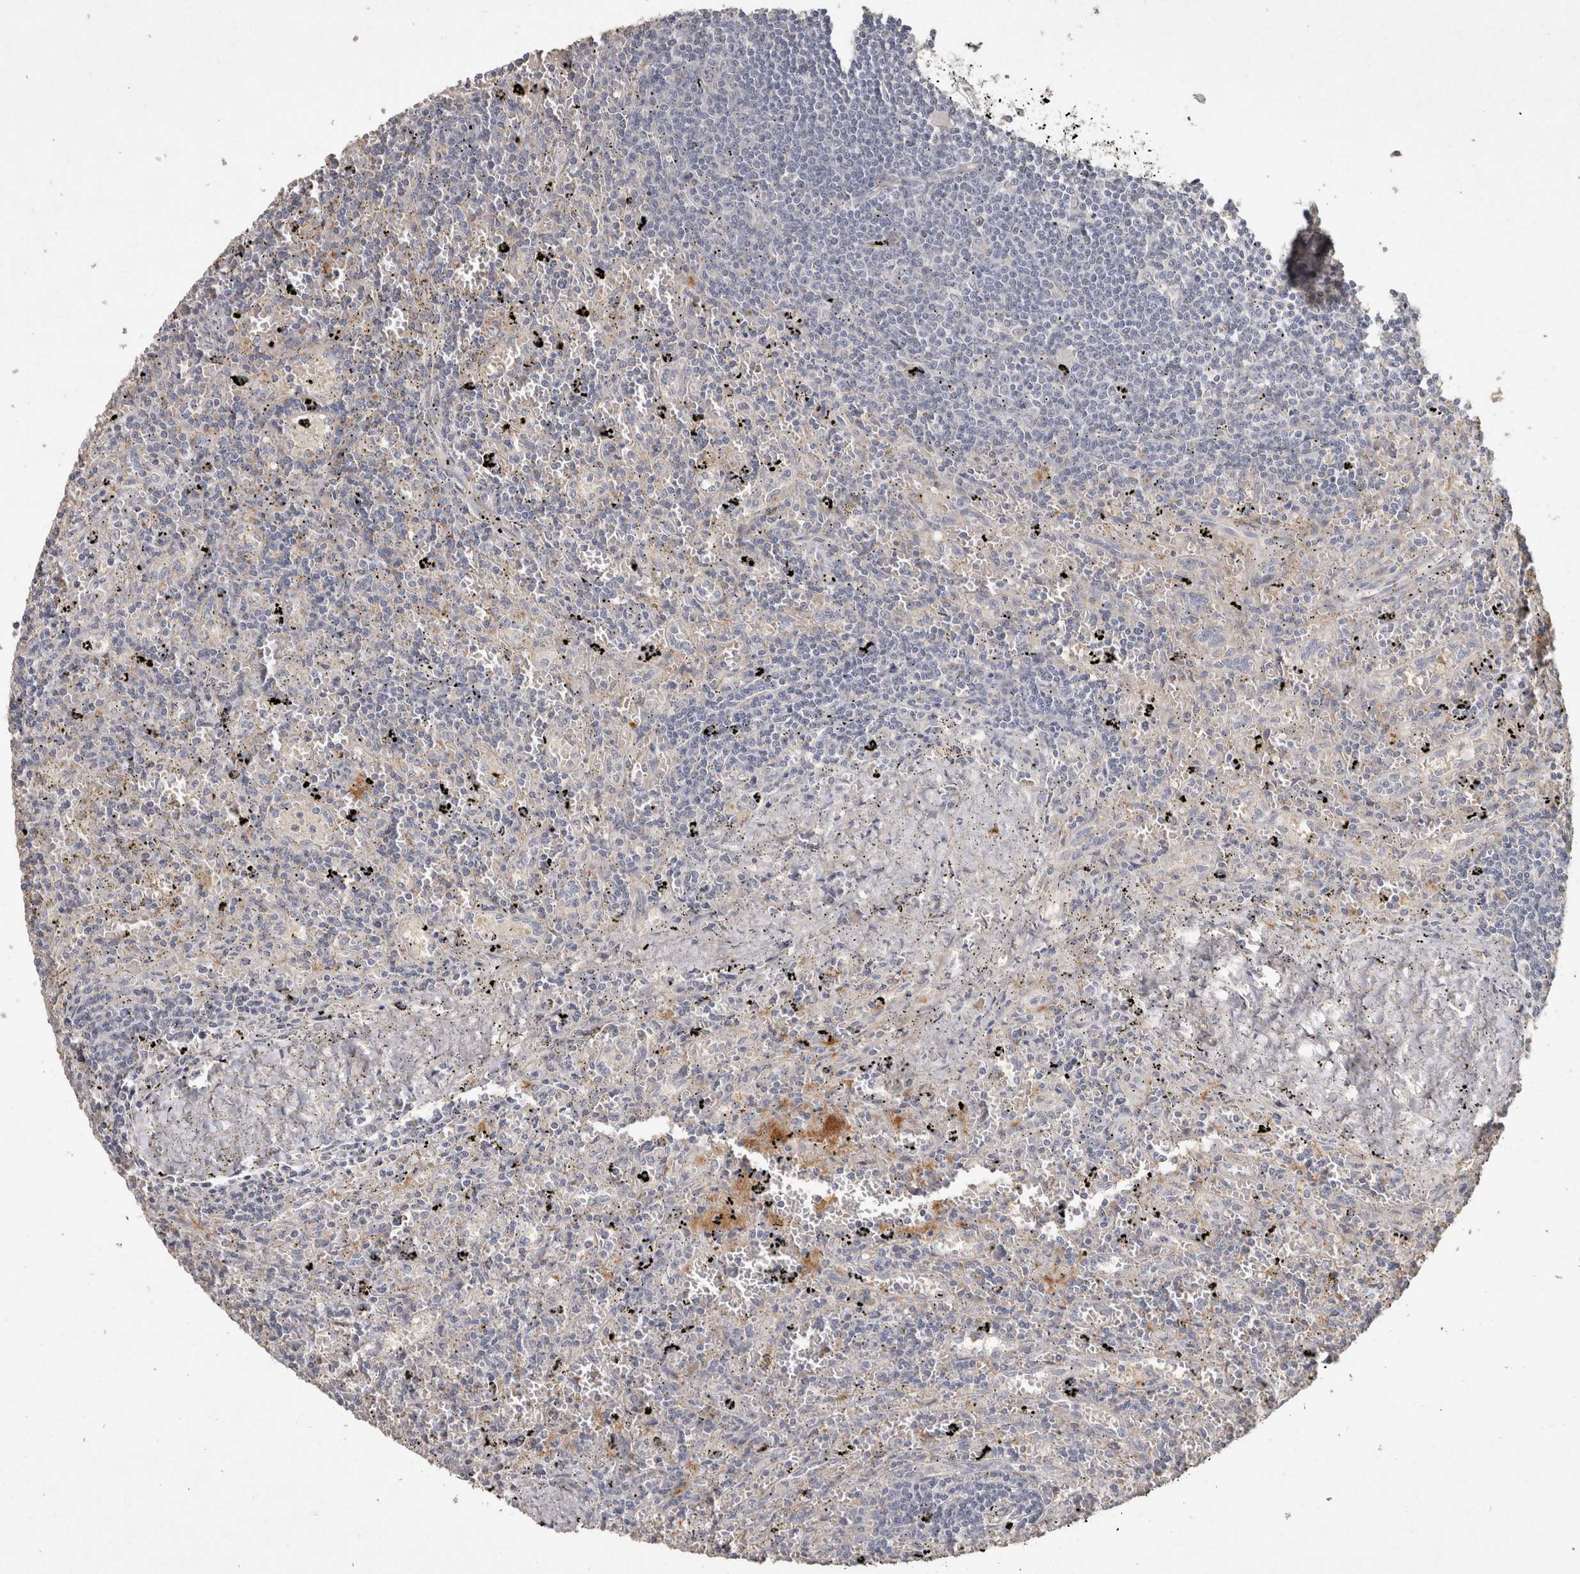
{"staining": {"intensity": "negative", "quantity": "none", "location": "none"}, "tissue": "lymphoma", "cell_type": "Tumor cells", "image_type": "cancer", "snomed": [{"axis": "morphology", "description": "Malignant lymphoma, non-Hodgkin's type, Low grade"}, {"axis": "topography", "description": "Spleen"}], "caption": "An IHC histopathology image of lymphoma is shown. There is no staining in tumor cells of lymphoma.", "gene": "OSTN", "patient": {"sex": "male", "age": 76}}